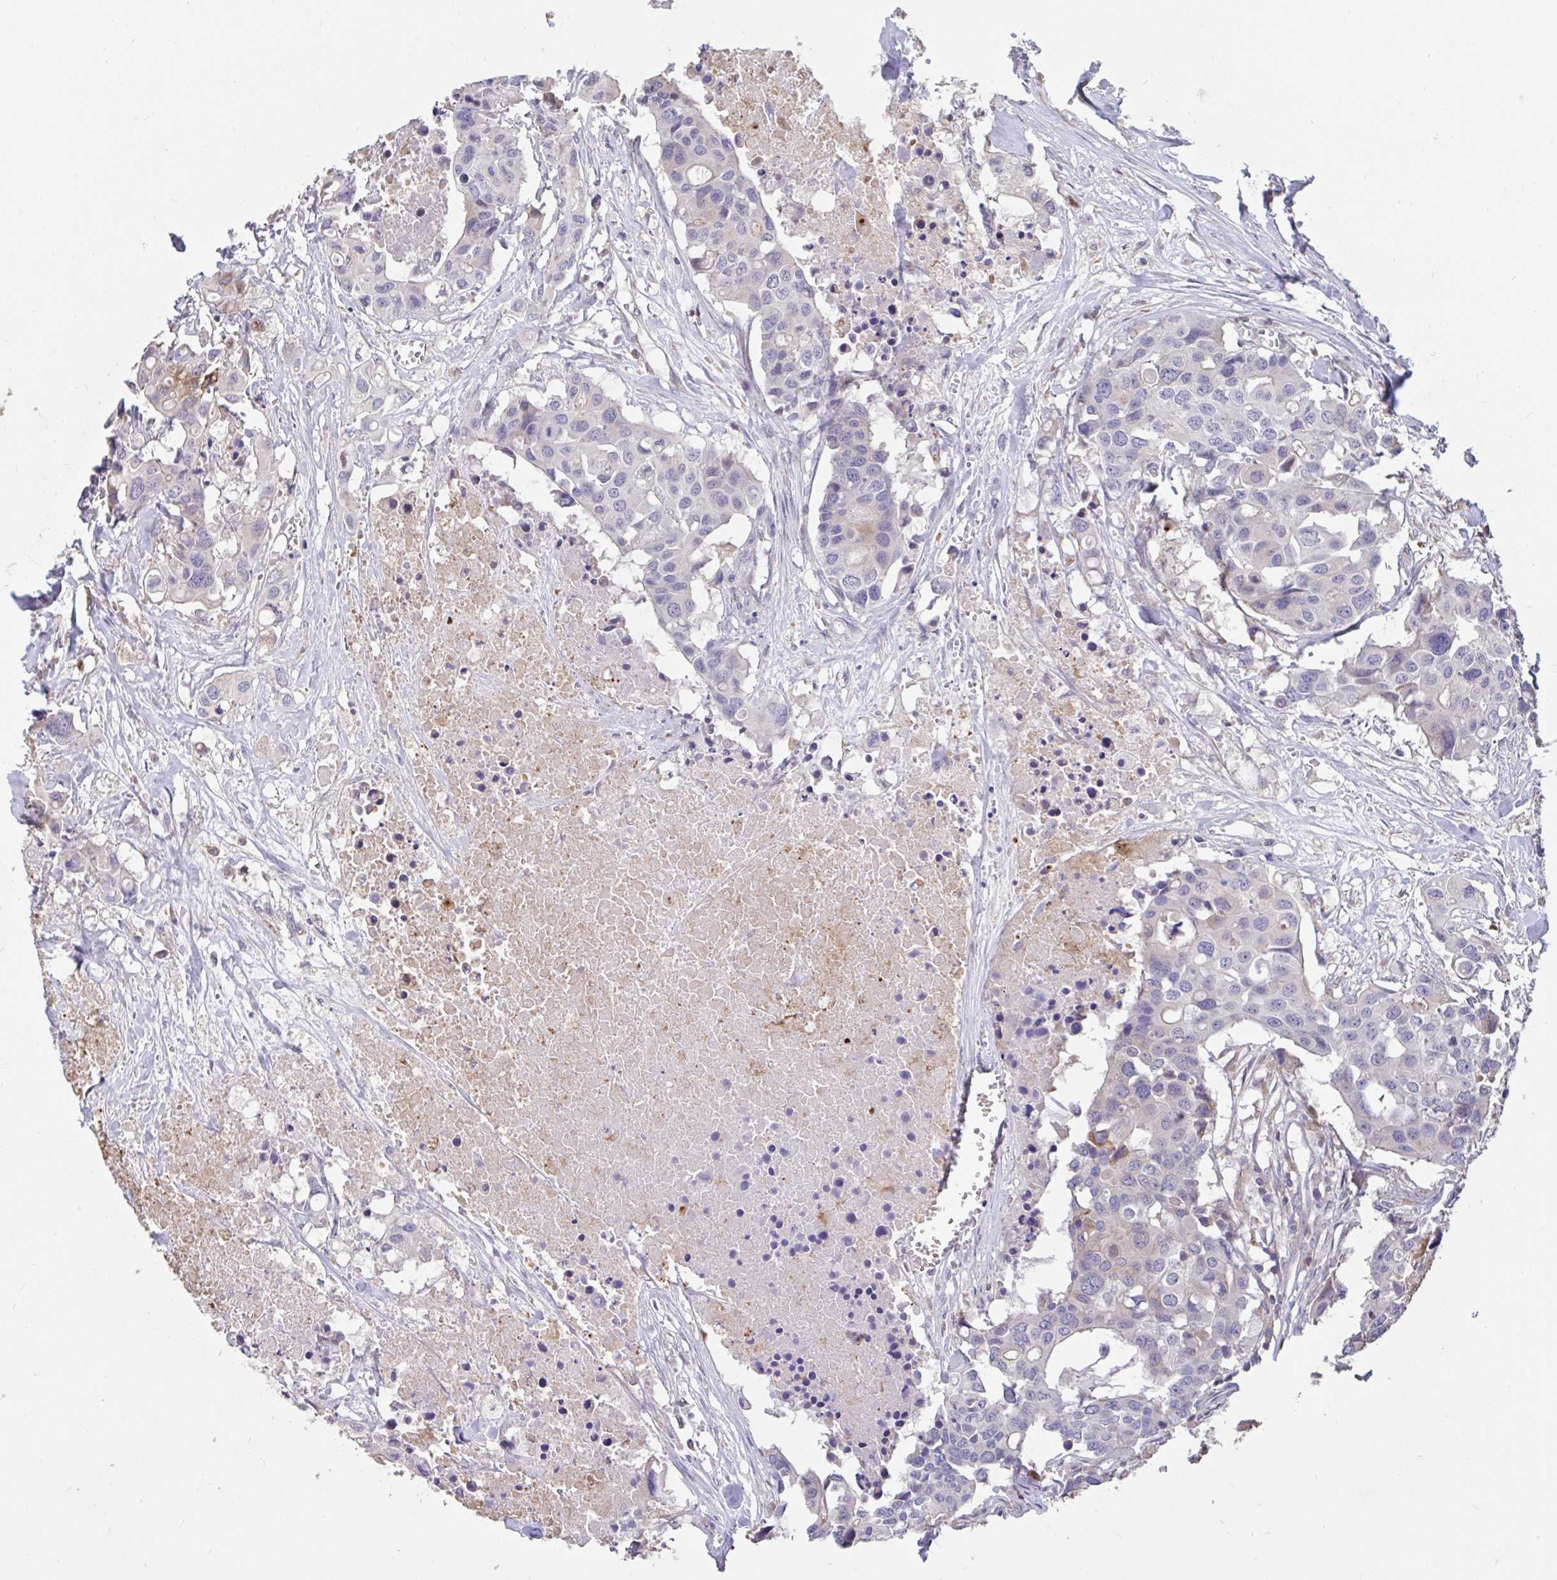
{"staining": {"intensity": "negative", "quantity": "none", "location": "none"}, "tissue": "colorectal cancer", "cell_type": "Tumor cells", "image_type": "cancer", "snomed": [{"axis": "morphology", "description": "Adenocarcinoma, NOS"}, {"axis": "topography", "description": "Colon"}], "caption": "This is an immunohistochemistry photomicrograph of colorectal adenocarcinoma. There is no staining in tumor cells.", "gene": "DDX39A", "patient": {"sex": "male", "age": 77}}